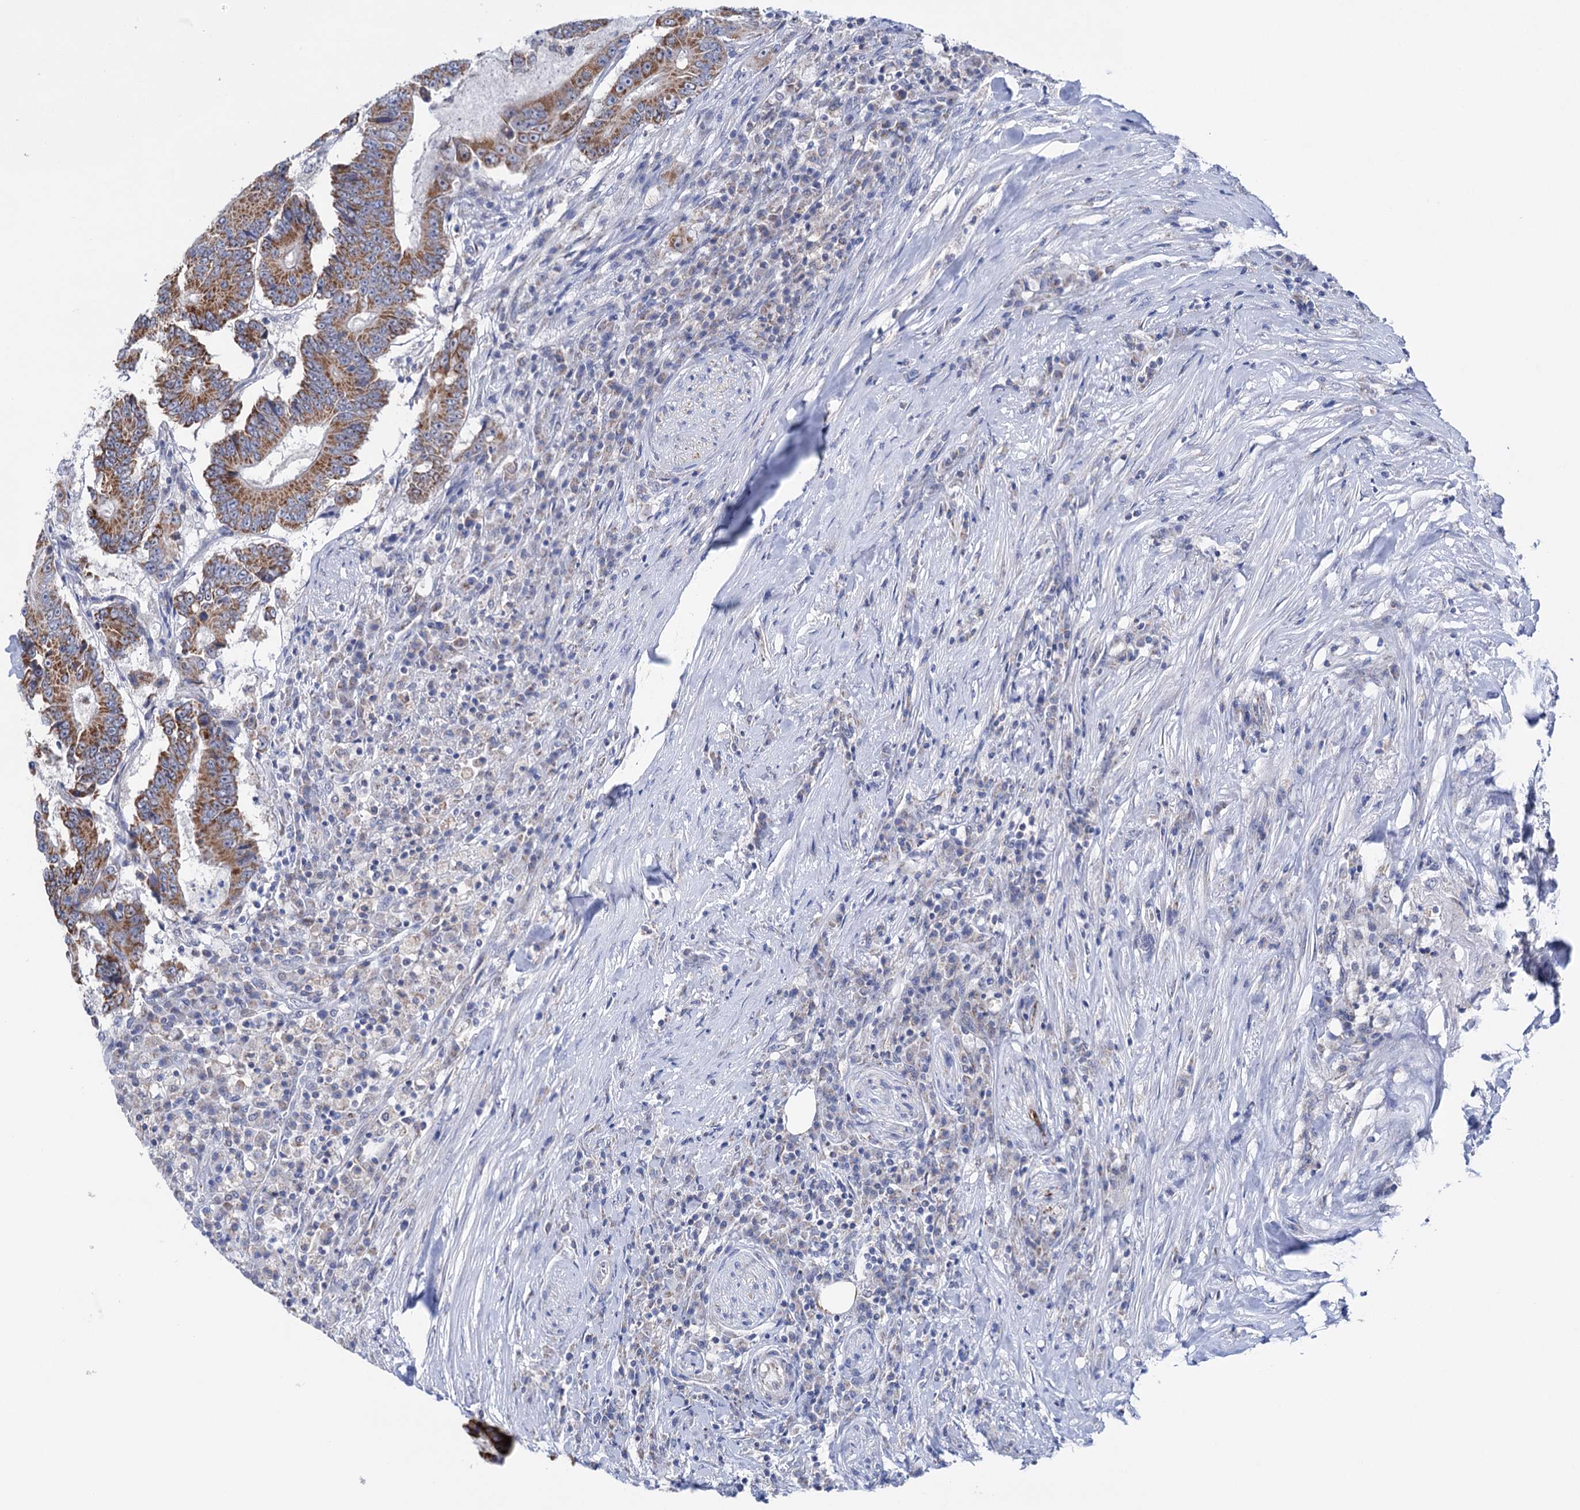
{"staining": {"intensity": "moderate", "quantity": ">75%", "location": "cytoplasmic/membranous"}, "tissue": "colorectal cancer", "cell_type": "Tumor cells", "image_type": "cancer", "snomed": [{"axis": "morphology", "description": "Adenocarcinoma, NOS"}, {"axis": "topography", "description": "Colon"}], "caption": "This is an image of IHC staining of colorectal cancer (adenocarcinoma), which shows moderate staining in the cytoplasmic/membranous of tumor cells.", "gene": "SUCLA2", "patient": {"sex": "male", "age": 83}}